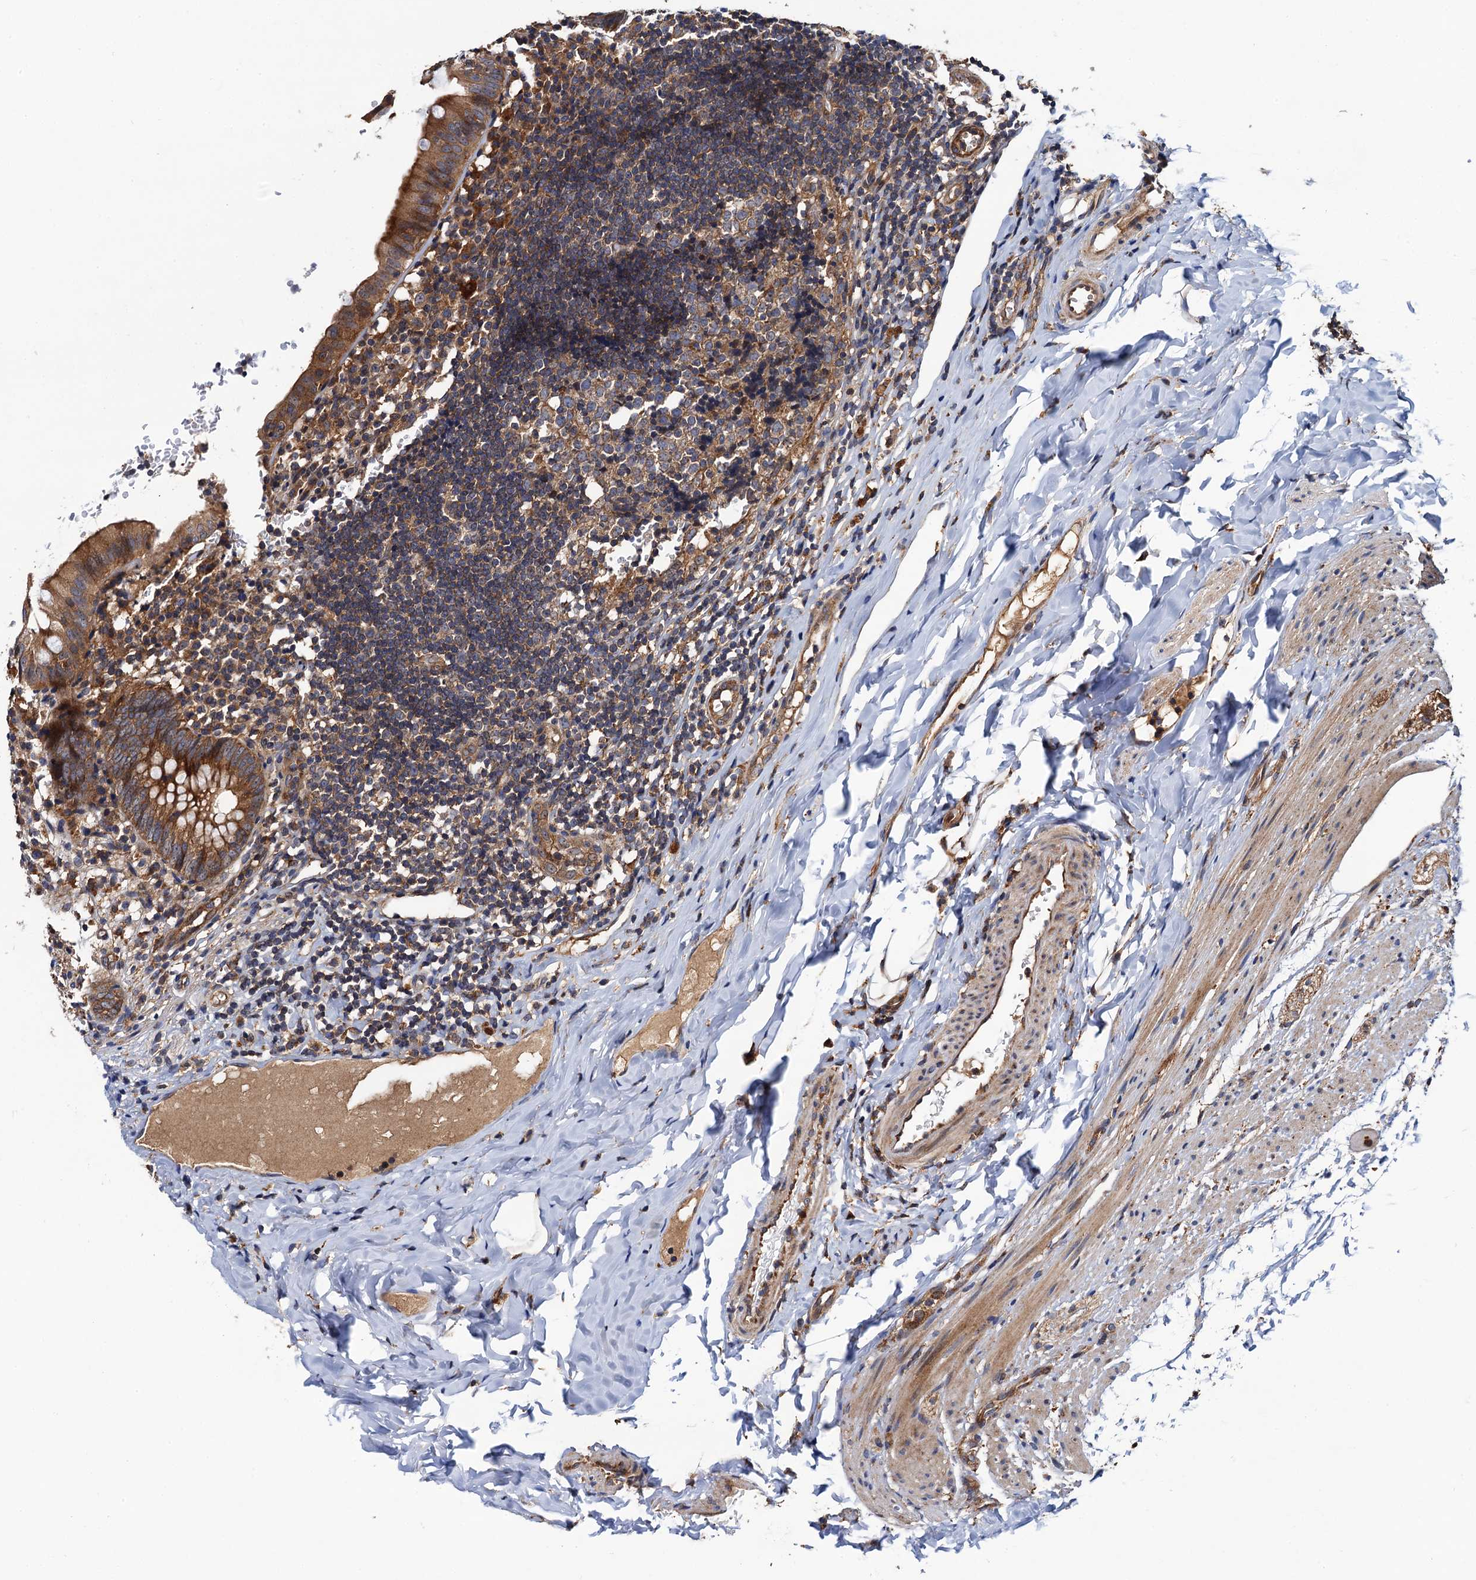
{"staining": {"intensity": "strong", "quantity": ">75%", "location": "cytoplasmic/membranous"}, "tissue": "appendix", "cell_type": "Glandular cells", "image_type": "normal", "snomed": [{"axis": "morphology", "description": "Normal tissue, NOS"}, {"axis": "topography", "description": "Appendix"}], "caption": "This image reveals immunohistochemistry (IHC) staining of normal appendix, with high strong cytoplasmic/membranous positivity in about >75% of glandular cells.", "gene": "VPS35", "patient": {"sex": "male", "age": 8}}